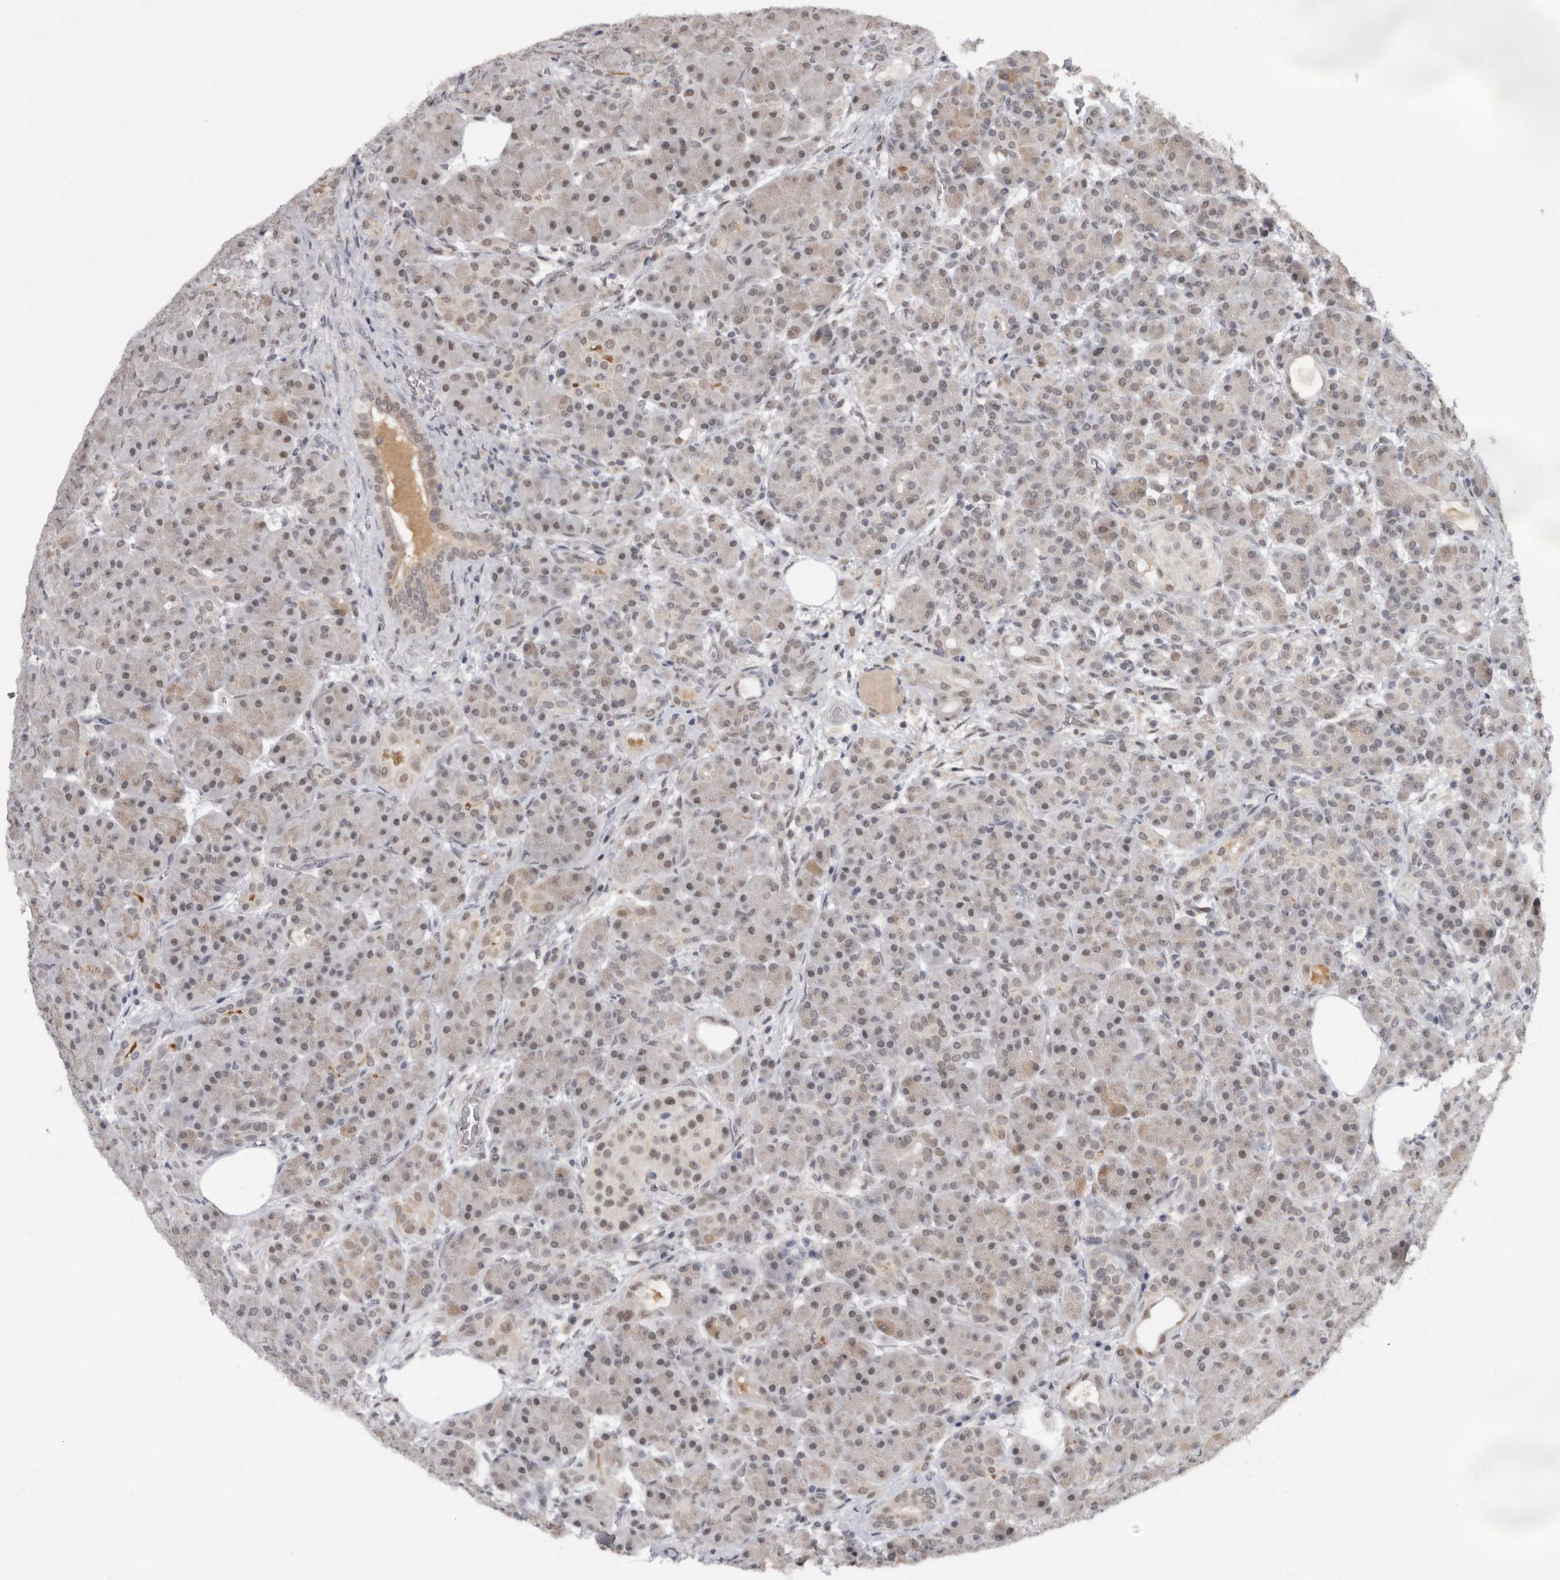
{"staining": {"intensity": "weak", "quantity": "25%-75%", "location": "nuclear"}, "tissue": "pancreas", "cell_type": "Exocrine glandular cells", "image_type": "normal", "snomed": [{"axis": "morphology", "description": "Normal tissue, NOS"}, {"axis": "topography", "description": "Pancreas"}], "caption": "Immunohistochemical staining of benign human pancreas exhibits weak nuclear protein expression in about 25%-75% of exocrine glandular cells.", "gene": "BRCA2", "patient": {"sex": "male", "age": 63}}